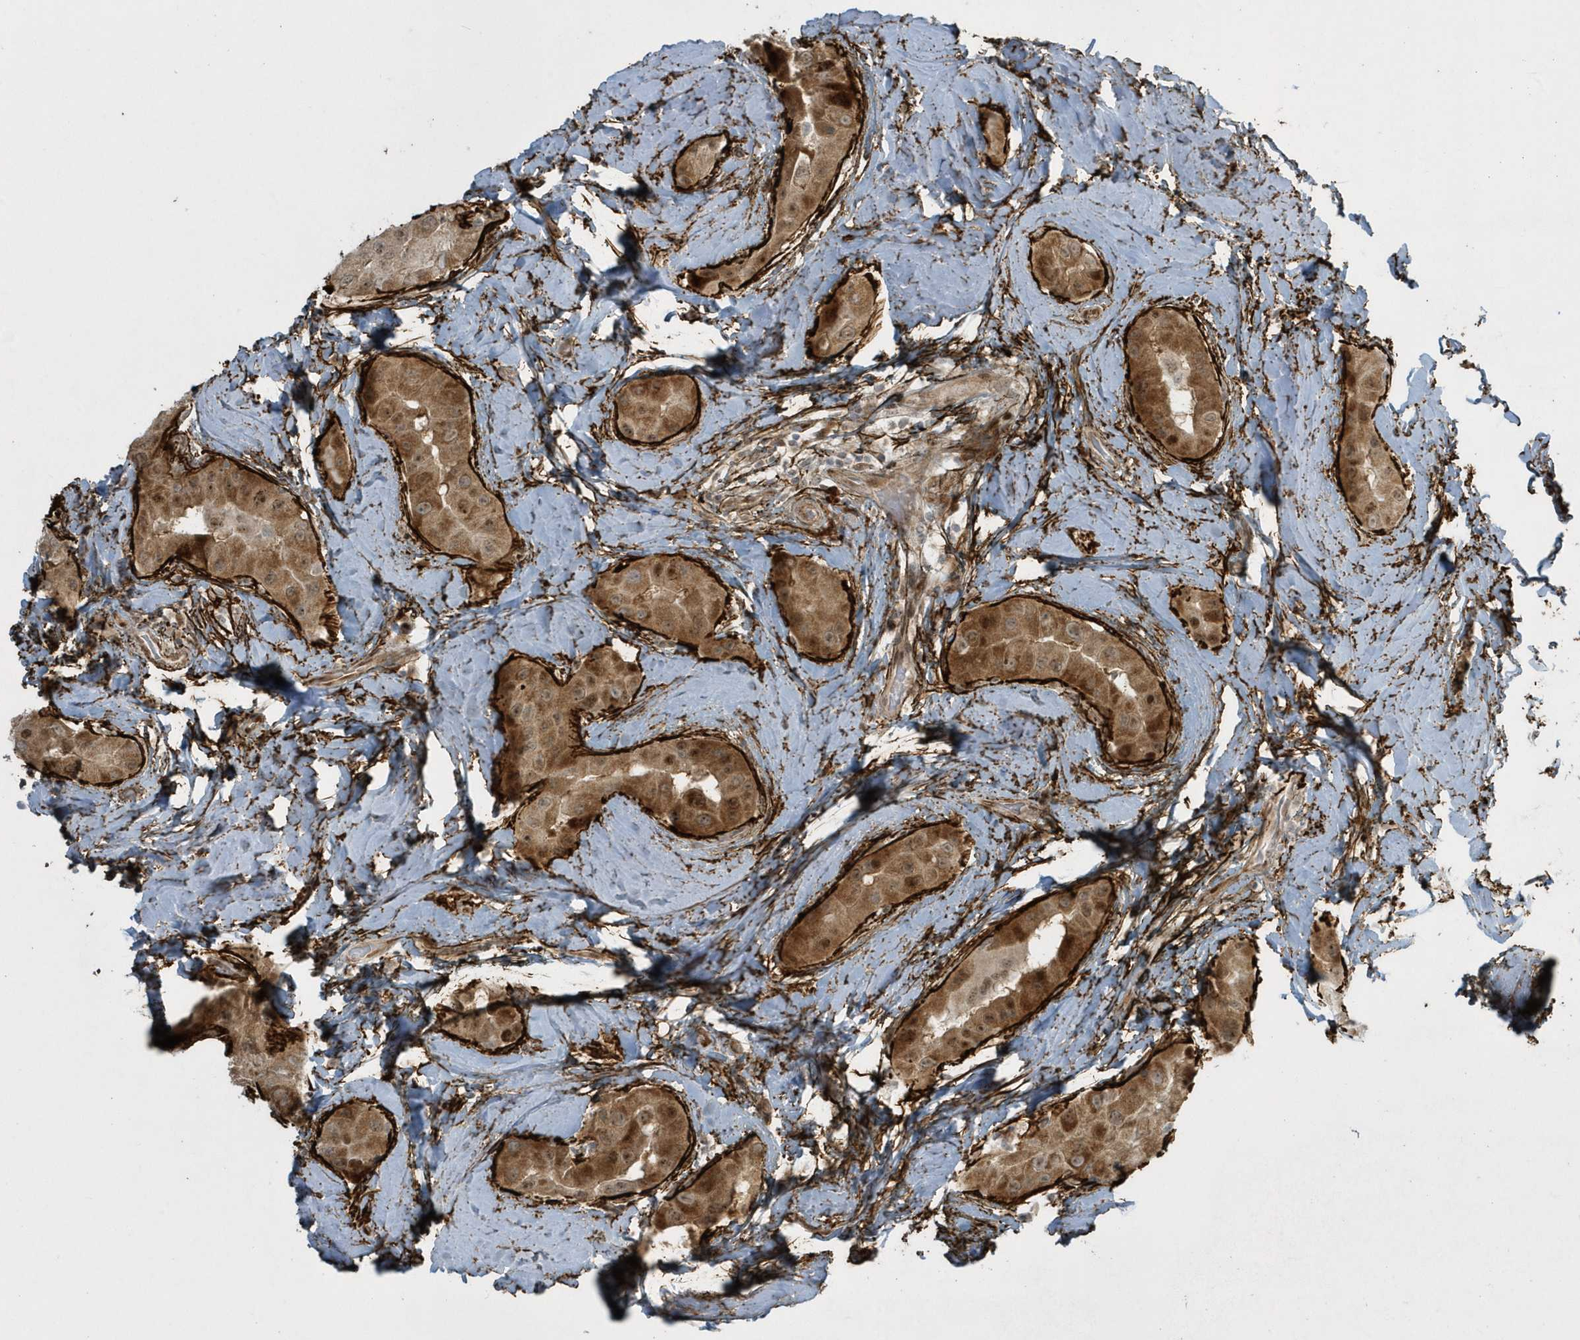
{"staining": {"intensity": "moderate", "quantity": ">75%", "location": "cytoplasmic/membranous,nuclear"}, "tissue": "thyroid cancer", "cell_type": "Tumor cells", "image_type": "cancer", "snomed": [{"axis": "morphology", "description": "Papillary adenocarcinoma, NOS"}, {"axis": "topography", "description": "Thyroid gland"}], "caption": "A brown stain shows moderate cytoplasmic/membranous and nuclear expression of a protein in human thyroid cancer (papillary adenocarcinoma) tumor cells. (DAB (3,3'-diaminobenzidine) IHC with brightfield microscopy, high magnification).", "gene": "MASP2", "patient": {"sex": "male", "age": 33}}